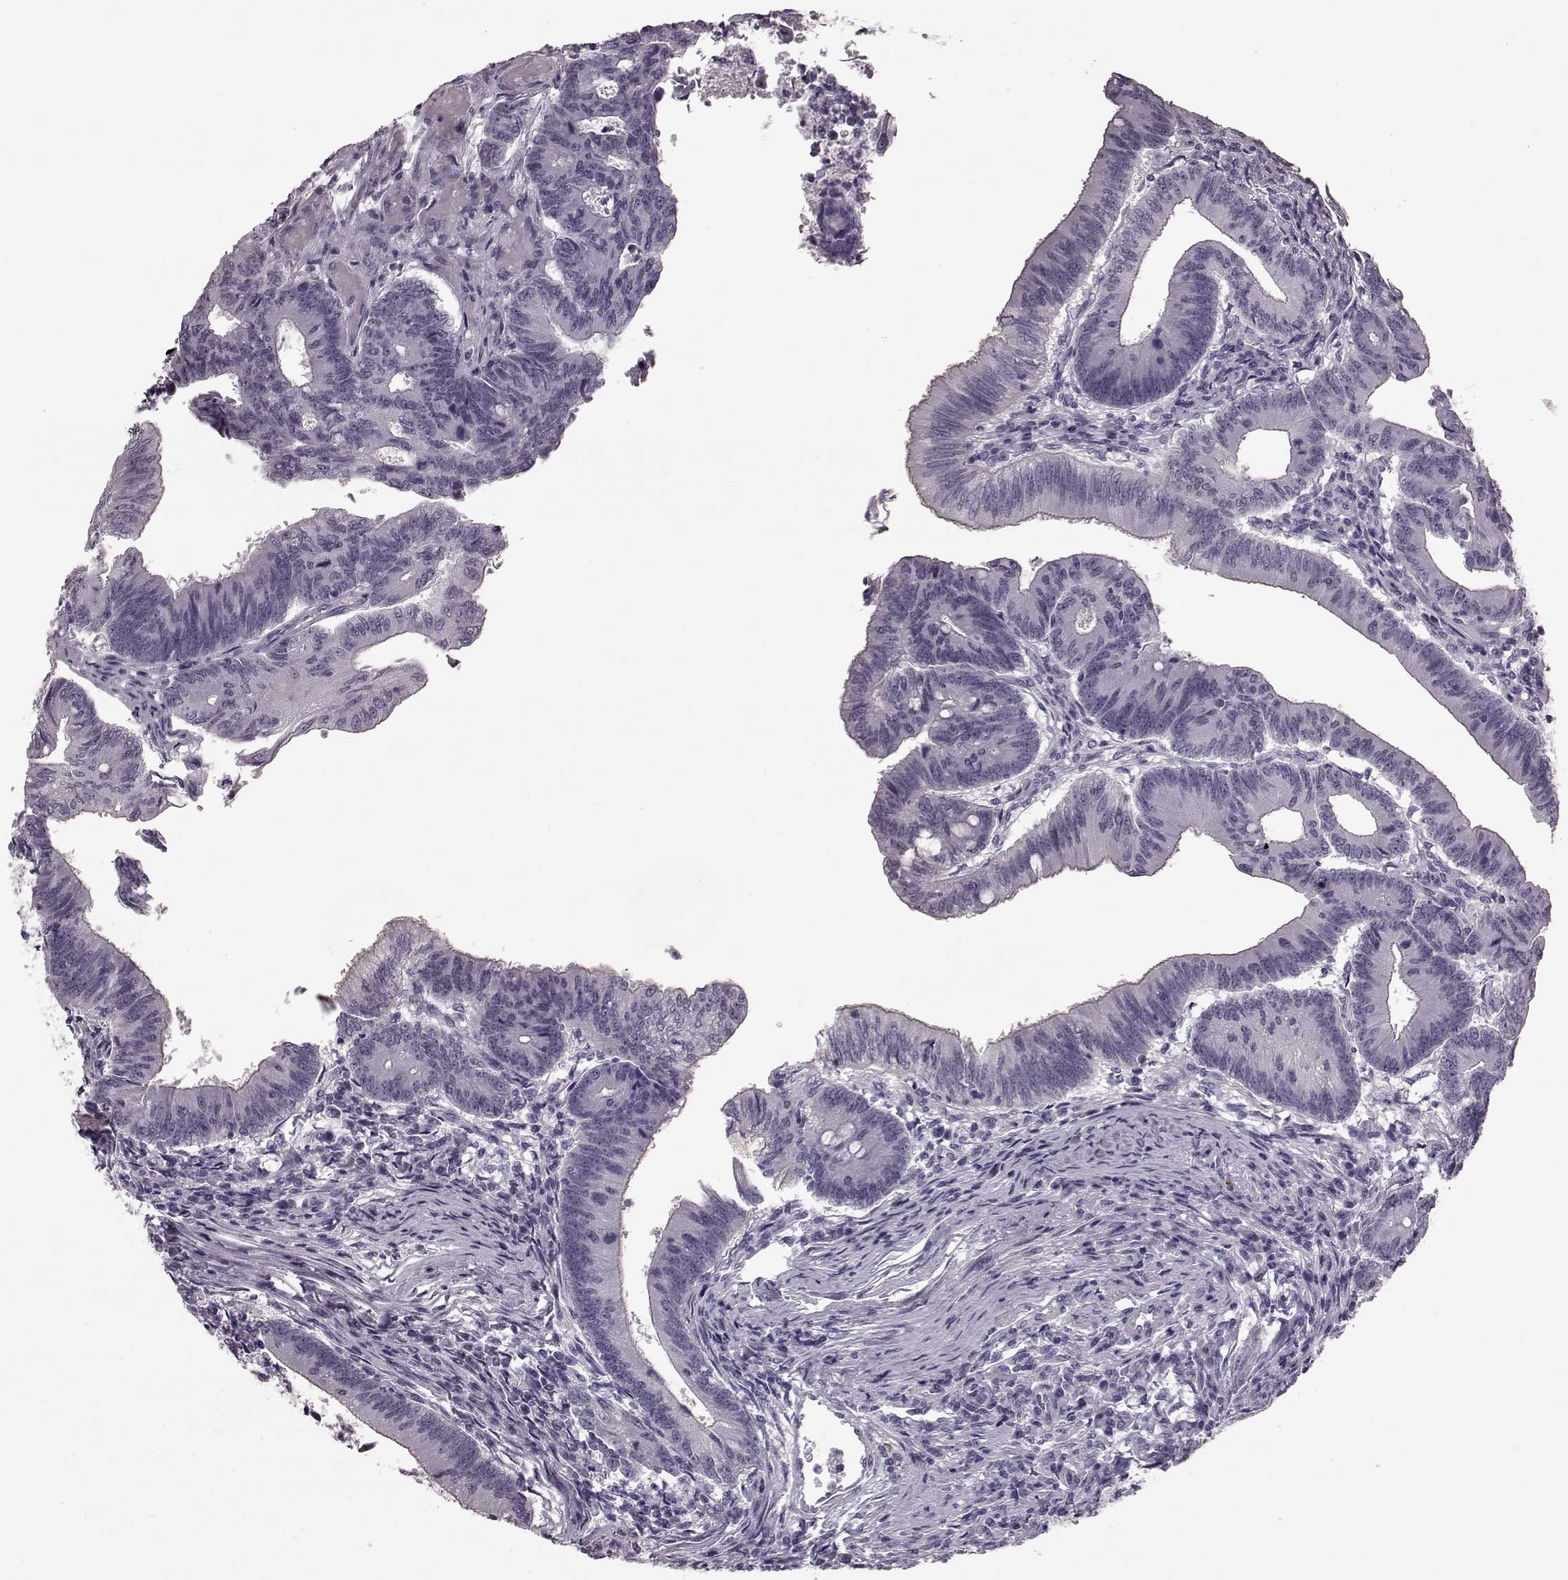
{"staining": {"intensity": "negative", "quantity": "none", "location": "none"}, "tissue": "colorectal cancer", "cell_type": "Tumor cells", "image_type": "cancer", "snomed": [{"axis": "morphology", "description": "Adenocarcinoma, NOS"}, {"axis": "topography", "description": "Colon"}], "caption": "Immunohistochemistry histopathology image of human colorectal cancer stained for a protein (brown), which demonstrates no staining in tumor cells.", "gene": "PRPH2", "patient": {"sex": "female", "age": 70}}